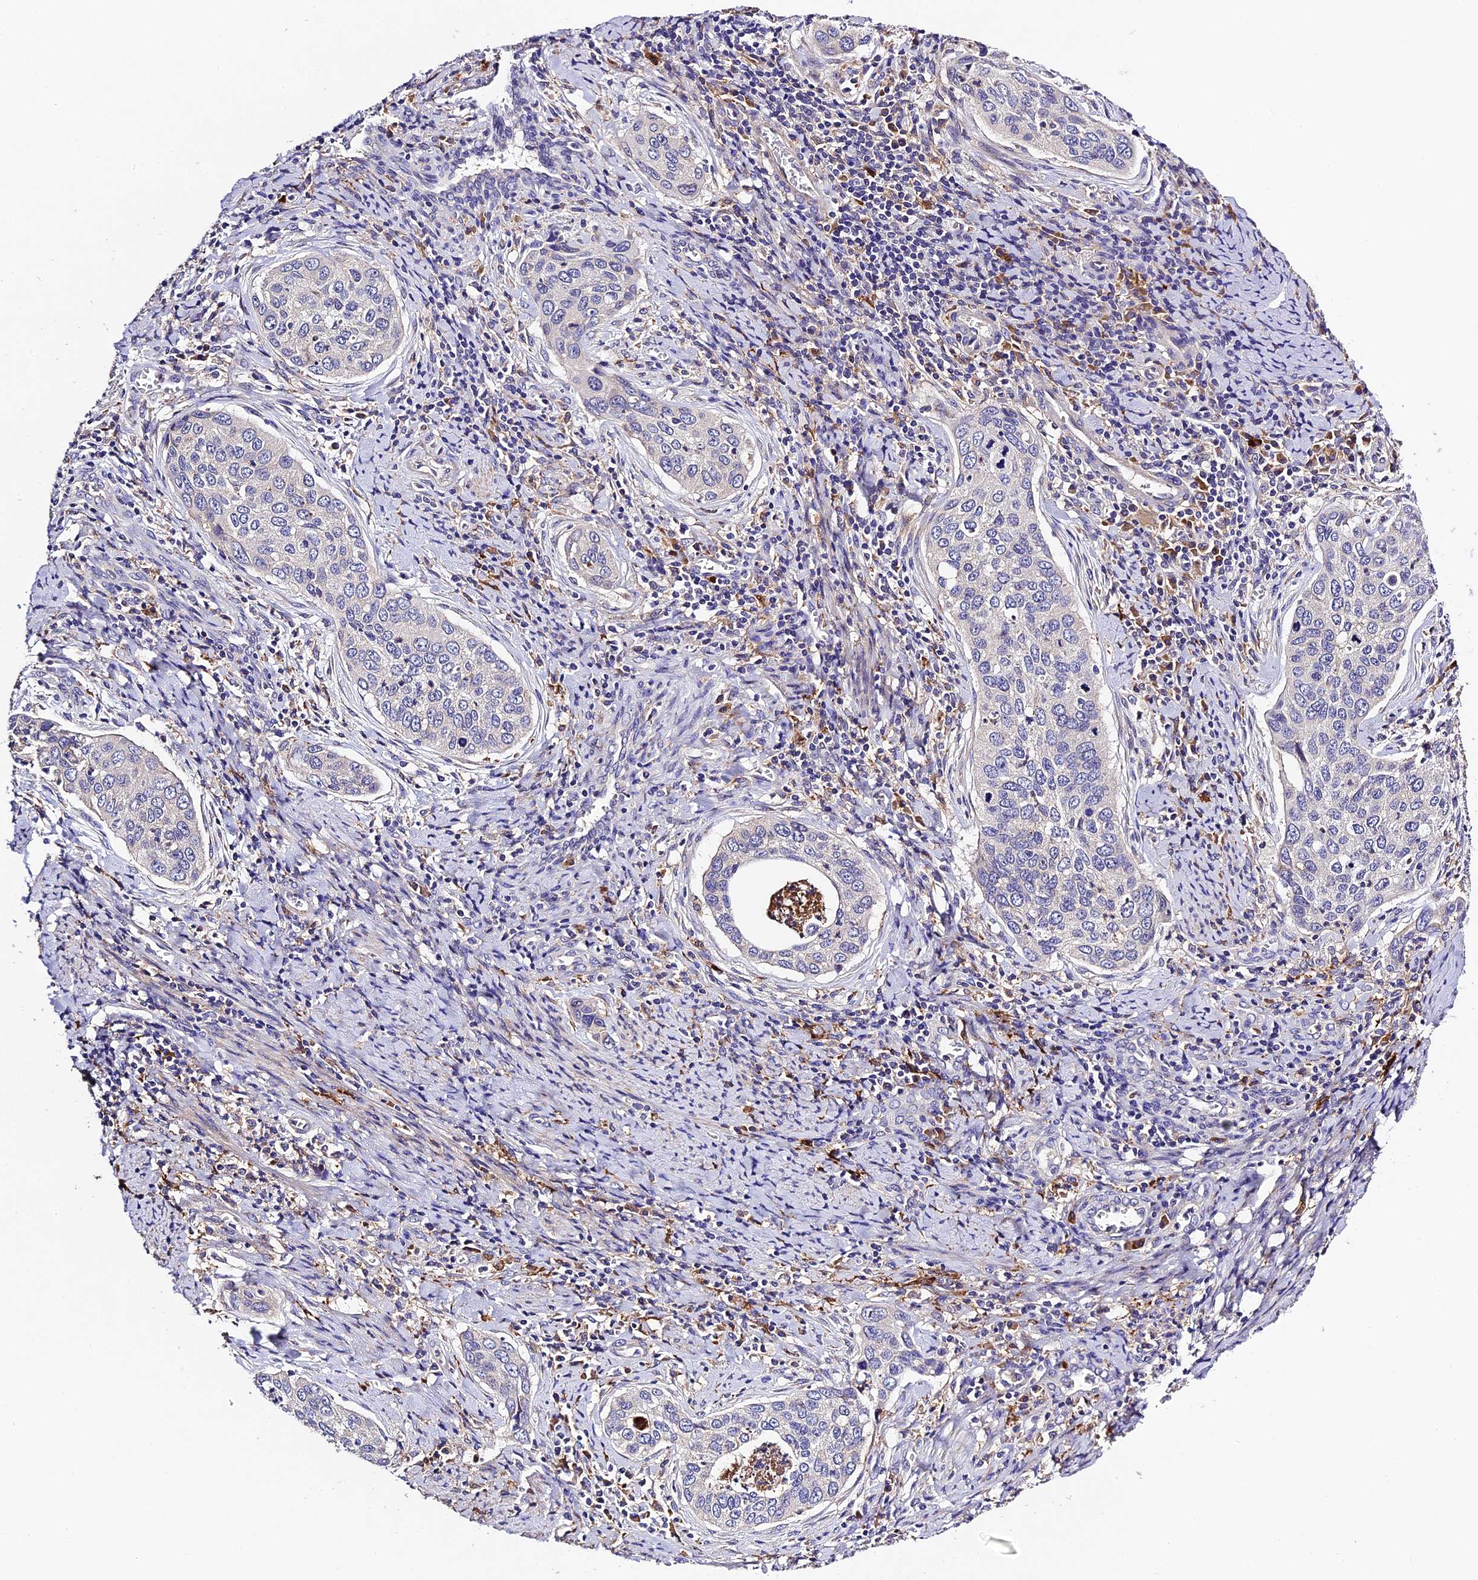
{"staining": {"intensity": "negative", "quantity": "none", "location": "none"}, "tissue": "cervical cancer", "cell_type": "Tumor cells", "image_type": "cancer", "snomed": [{"axis": "morphology", "description": "Squamous cell carcinoma, NOS"}, {"axis": "topography", "description": "Cervix"}], "caption": "Immunohistochemical staining of human cervical cancer (squamous cell carcinoma) shows no significant positivity in tumor cells.", "gene": "CILP2", "patient": {"sex": "female", "age": 53}}